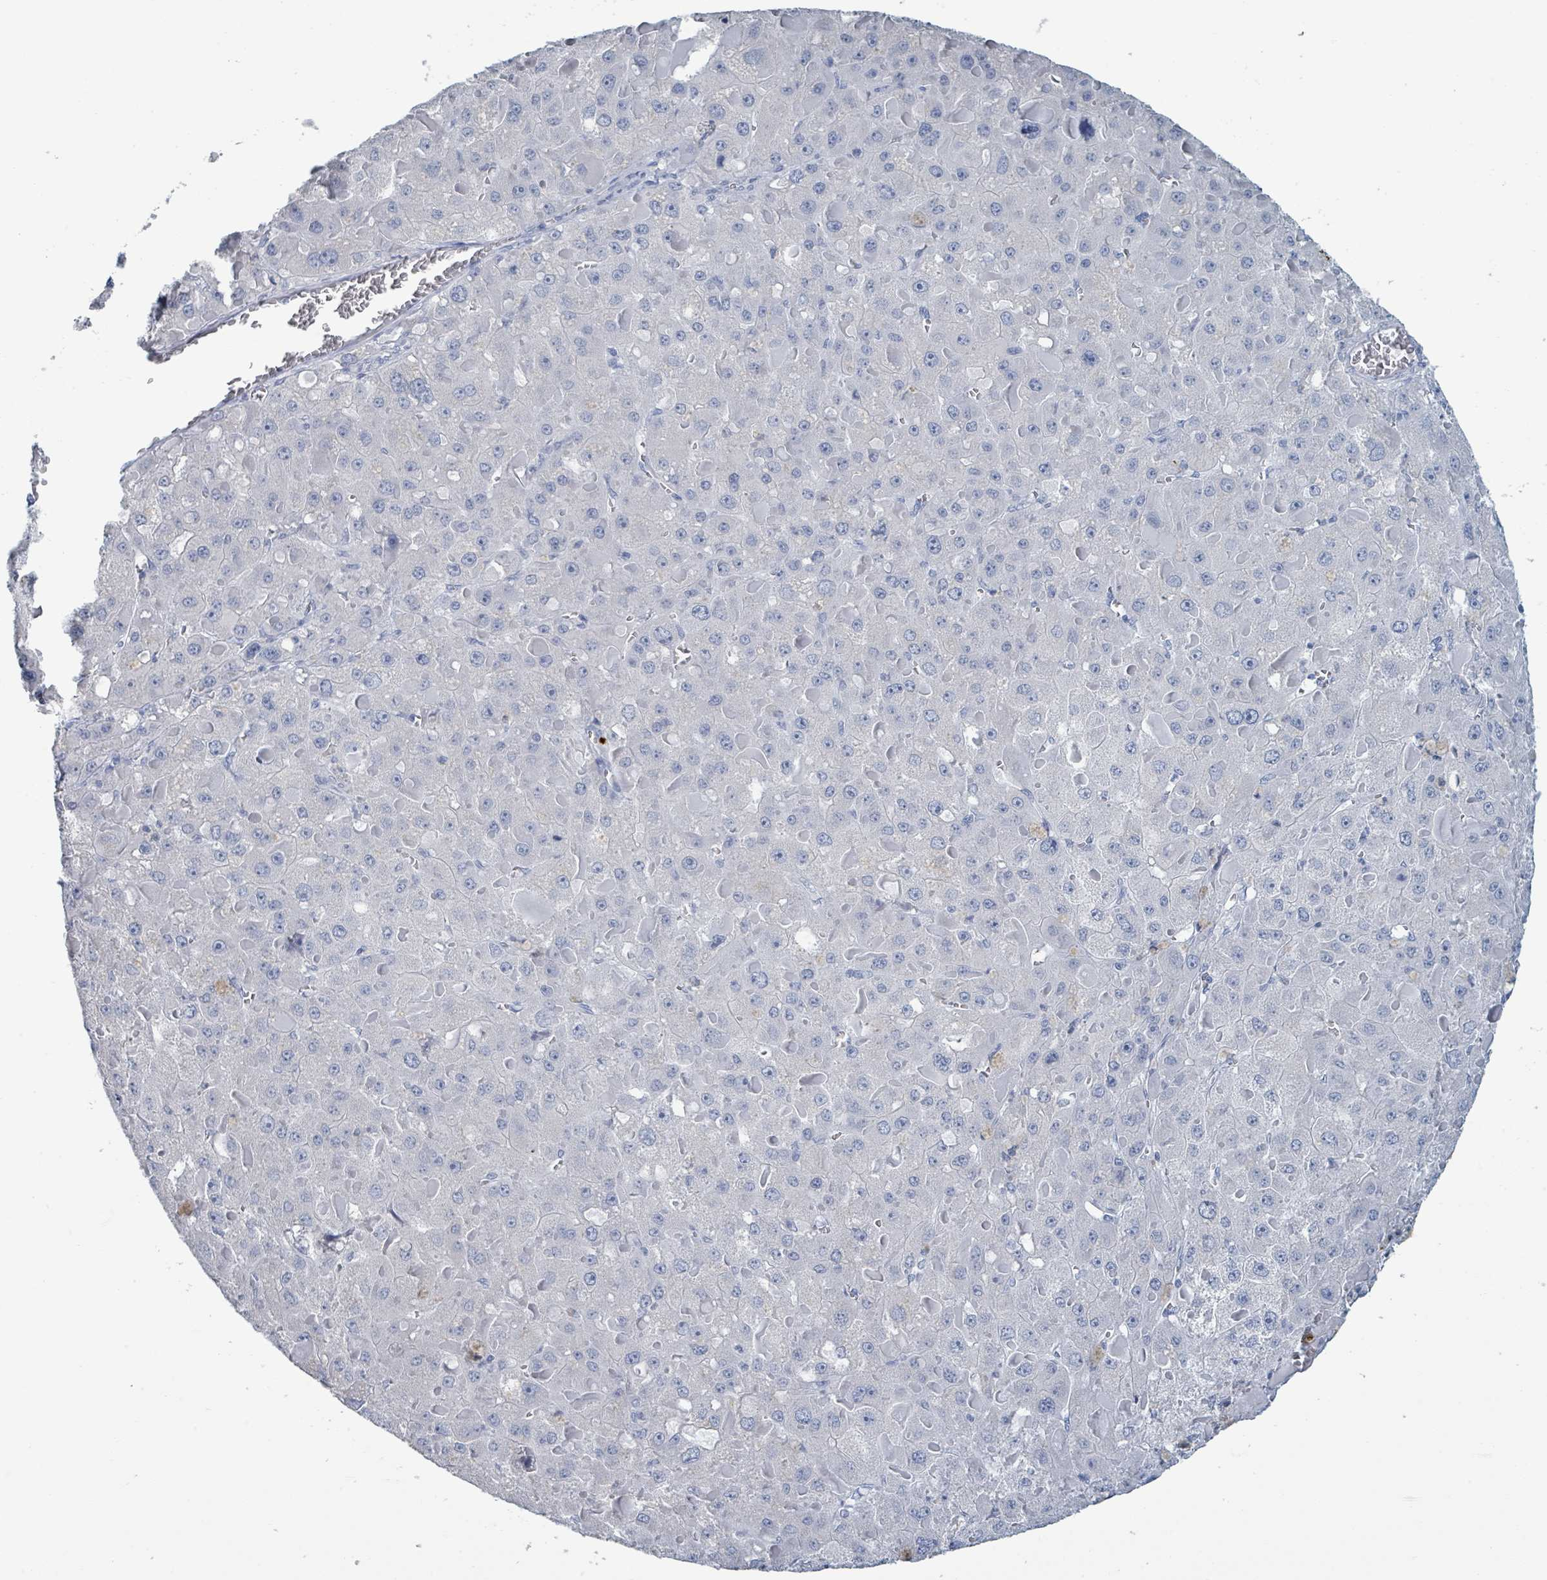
{"staining": {"intensity": "negative", "quantity": "none", "location": "none"}, "tissue": "liver cancer", "cell_type": "Tumor cells", "image_type": "cancer", "snomed": [{"axis": "morphology", "description": "Carcinoma, Hepatocellular, NOS"}, {"axis": "topography", "description": "Liver"}], "caption": "Tumor cells are negative for protein expression in human liver hepatocellular carcinoma.", "gene": "VPS13D", "patient": {"sex": "female", "age": 73}}